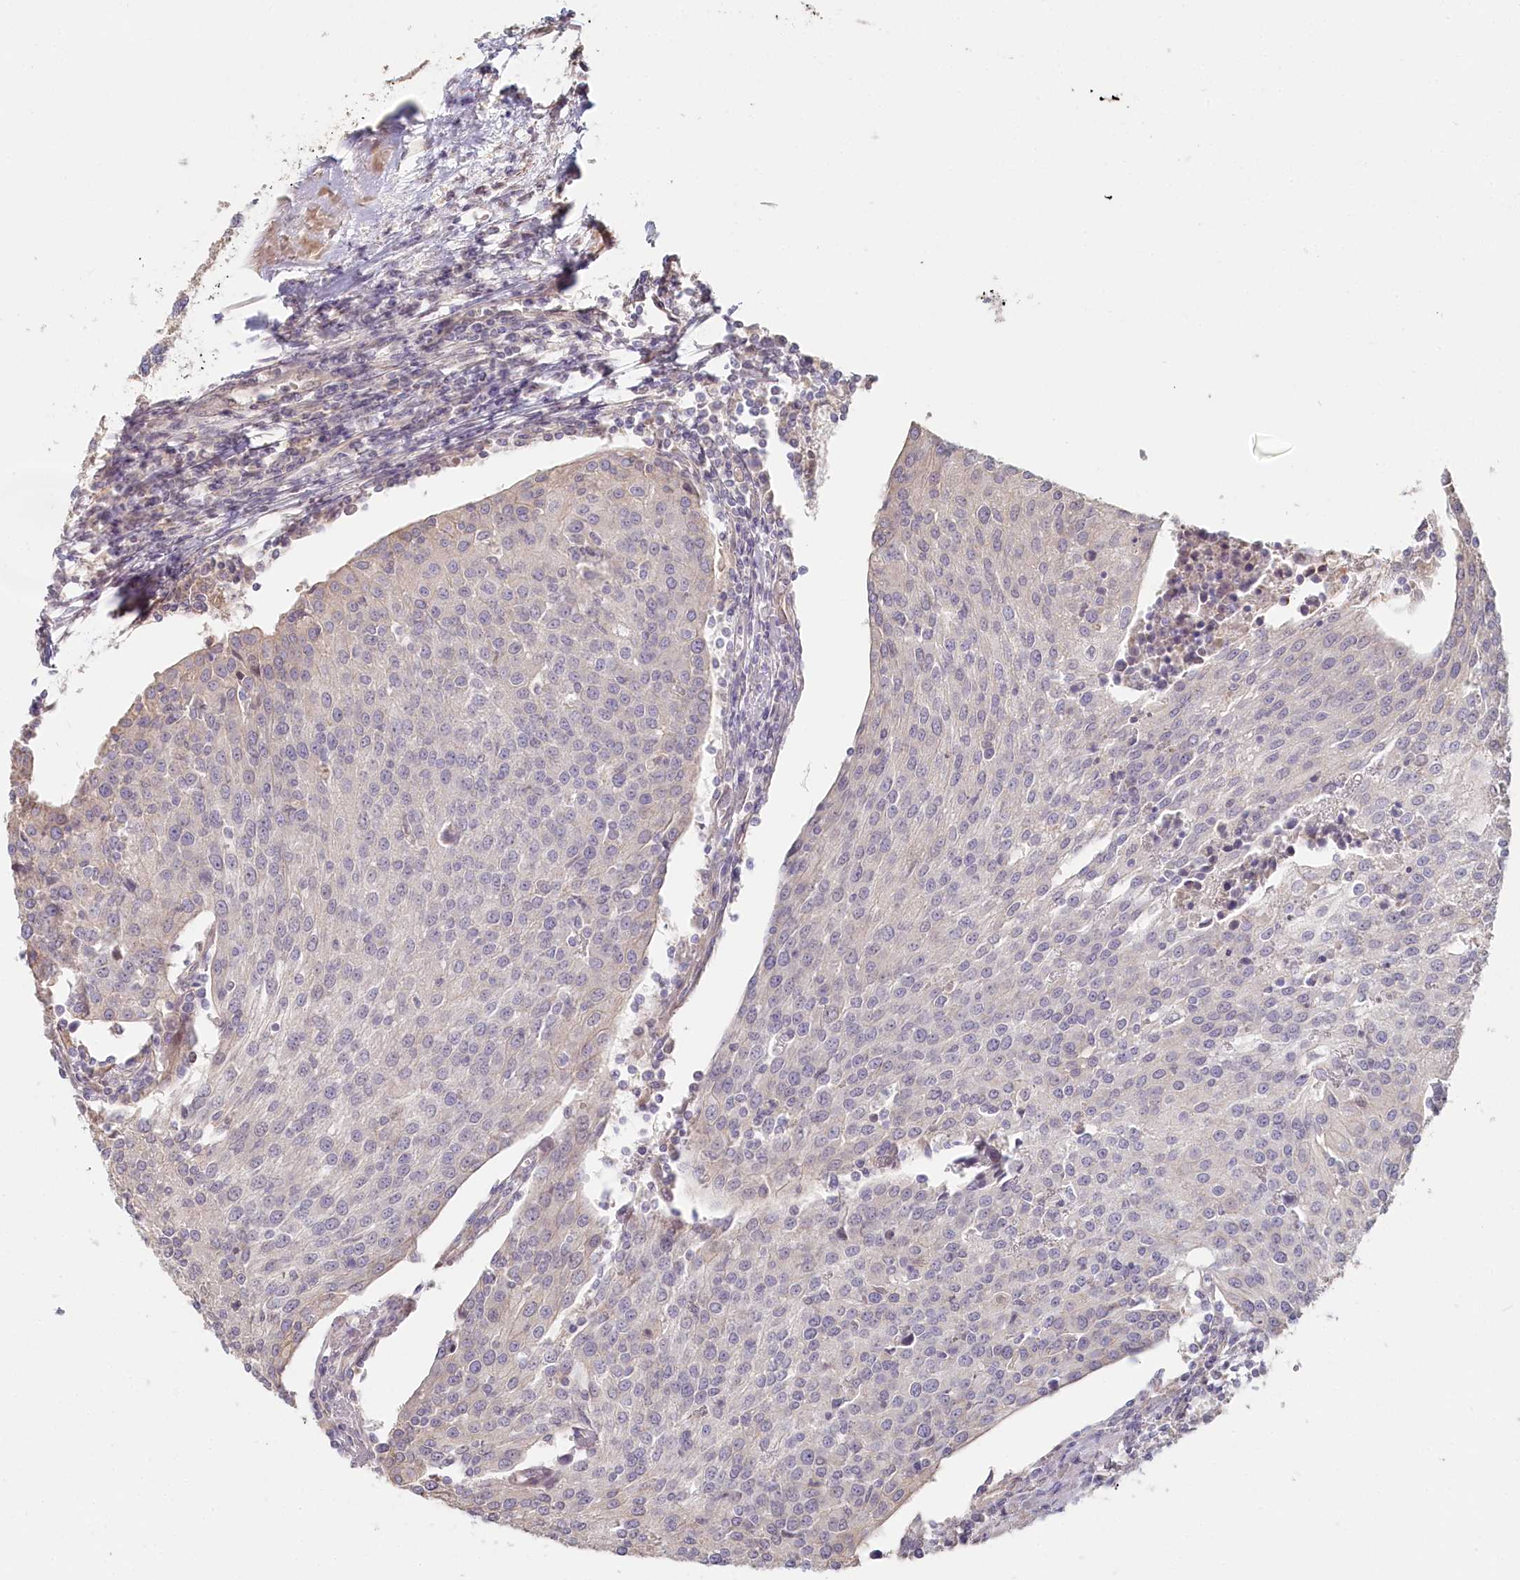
{"staining": {"intensity": "negative", "quantity": "none", "location": "none"}, "tissue": "urothelial cancer", "cell_type": "Tumor cells", "image_type": "cancer", "snomed": [{"axis": "morphology", "description": "Urothelial carcinoma, High grade"}, {"axis": "topography", "description": "Urinary bladder"}], "caption": "A high-resolution photomicrograph shows IHC staining of urothelial cancer, which reveals no significant positivity in tumor cells.", "gene": "TCHP", "patient": {"sex": "female", "age": 85}}